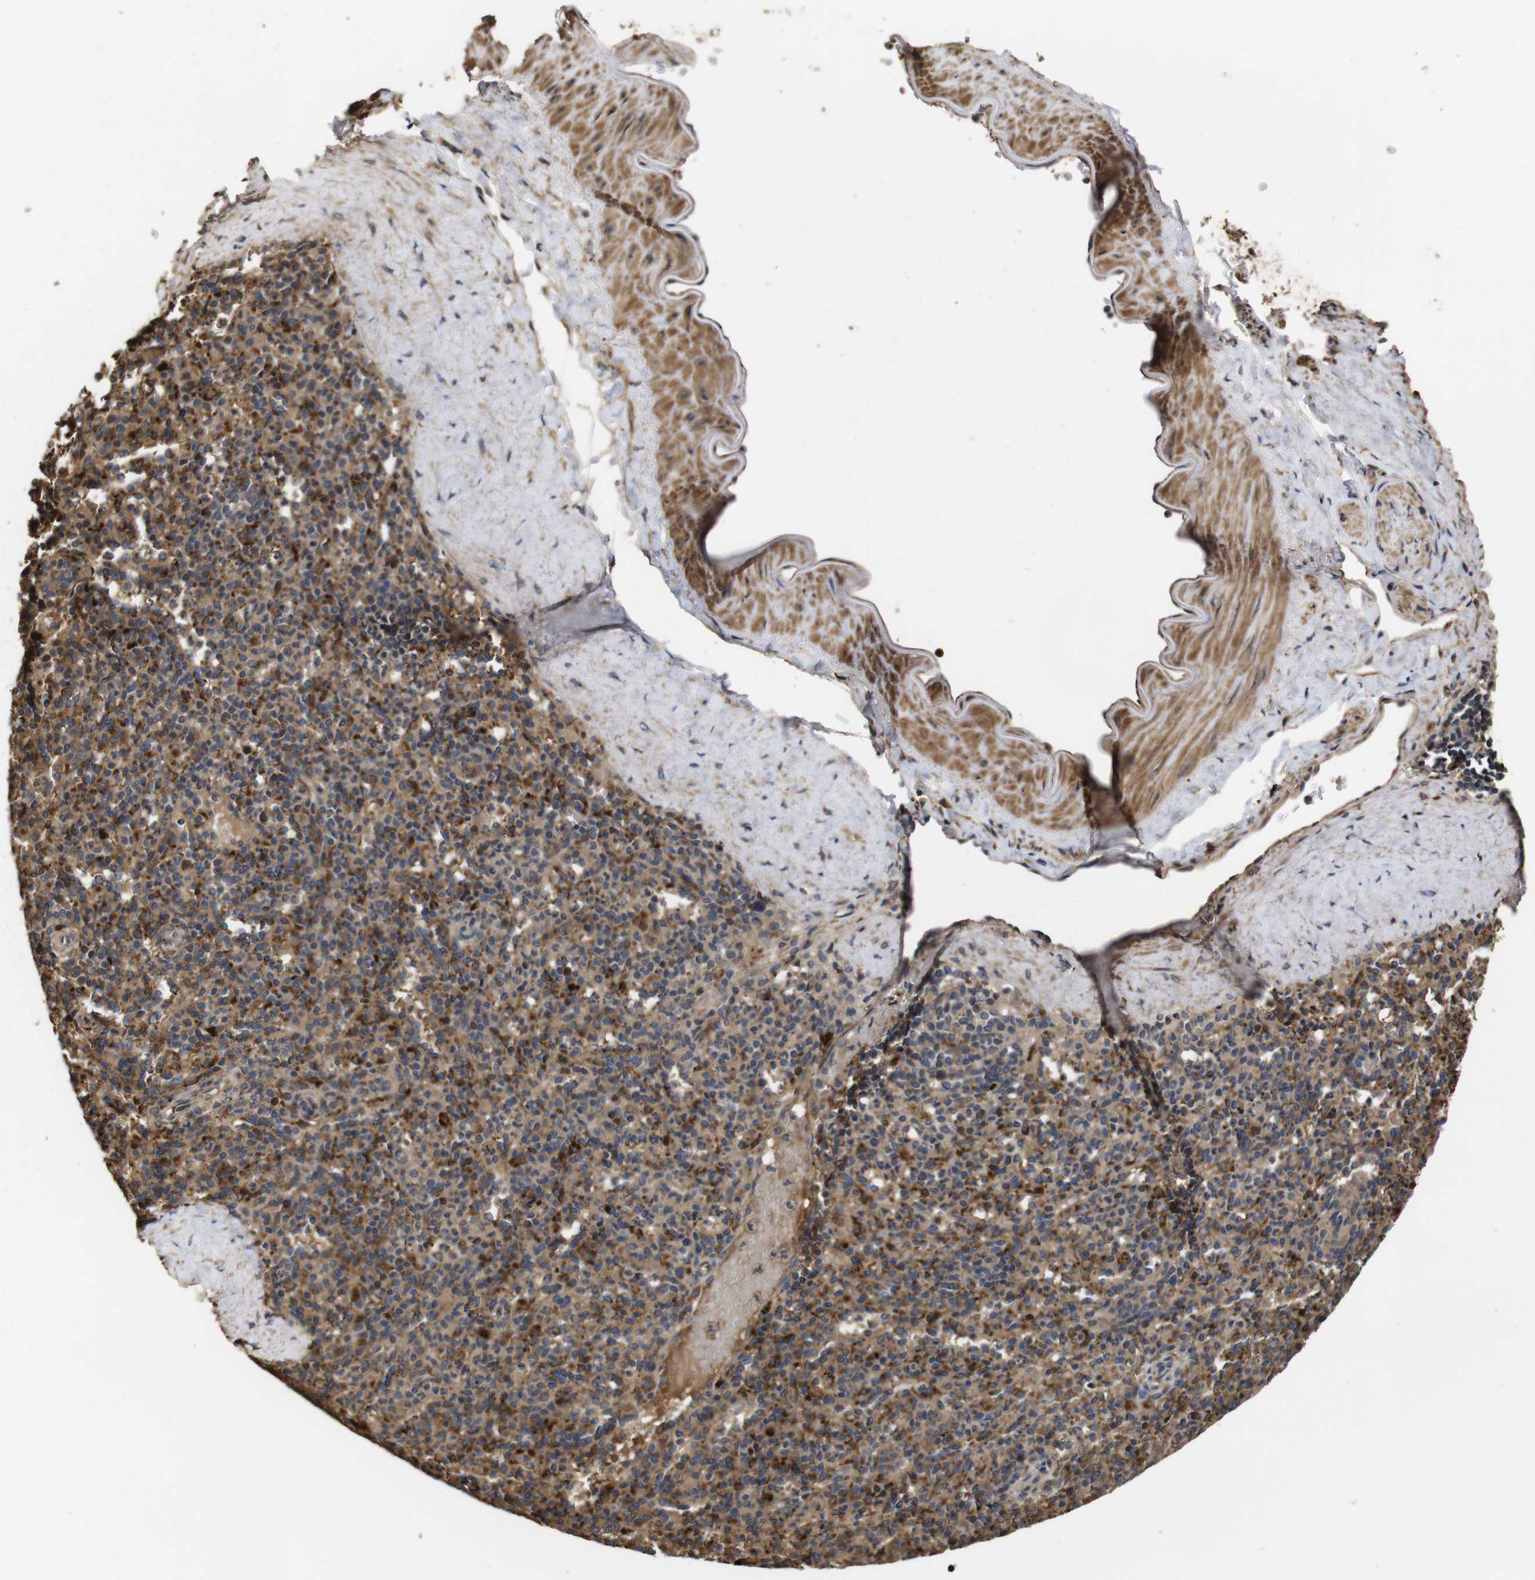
{"staining": {"intensity": "moderate", "quantity": ">75%", "location": "cytoplasmic/membranous"}, "tissue": "spleen", "cell_type": "Cells in red pulp", "image_type": "normal", "snomed": [{"axis": "morphology", "description": "Normal tissue, NOS"}, {"axis": "topography", "description": "Spleen"}], "caption": "IHC staining of normal spleen, which reveals medium levels of moderate cytoplasmic/membranous expression in about >75% of cells in red pulp indicating moderate cytoplasmic/membranous protein staining. The staining was performed using DAB (3,3'-diaminobenzidine) (brown) for protein detection and nuclei were counterstained in hematoxylin (blue).", "gene": "PTPN14", "patient": {"sex": "male", "age": 36}}